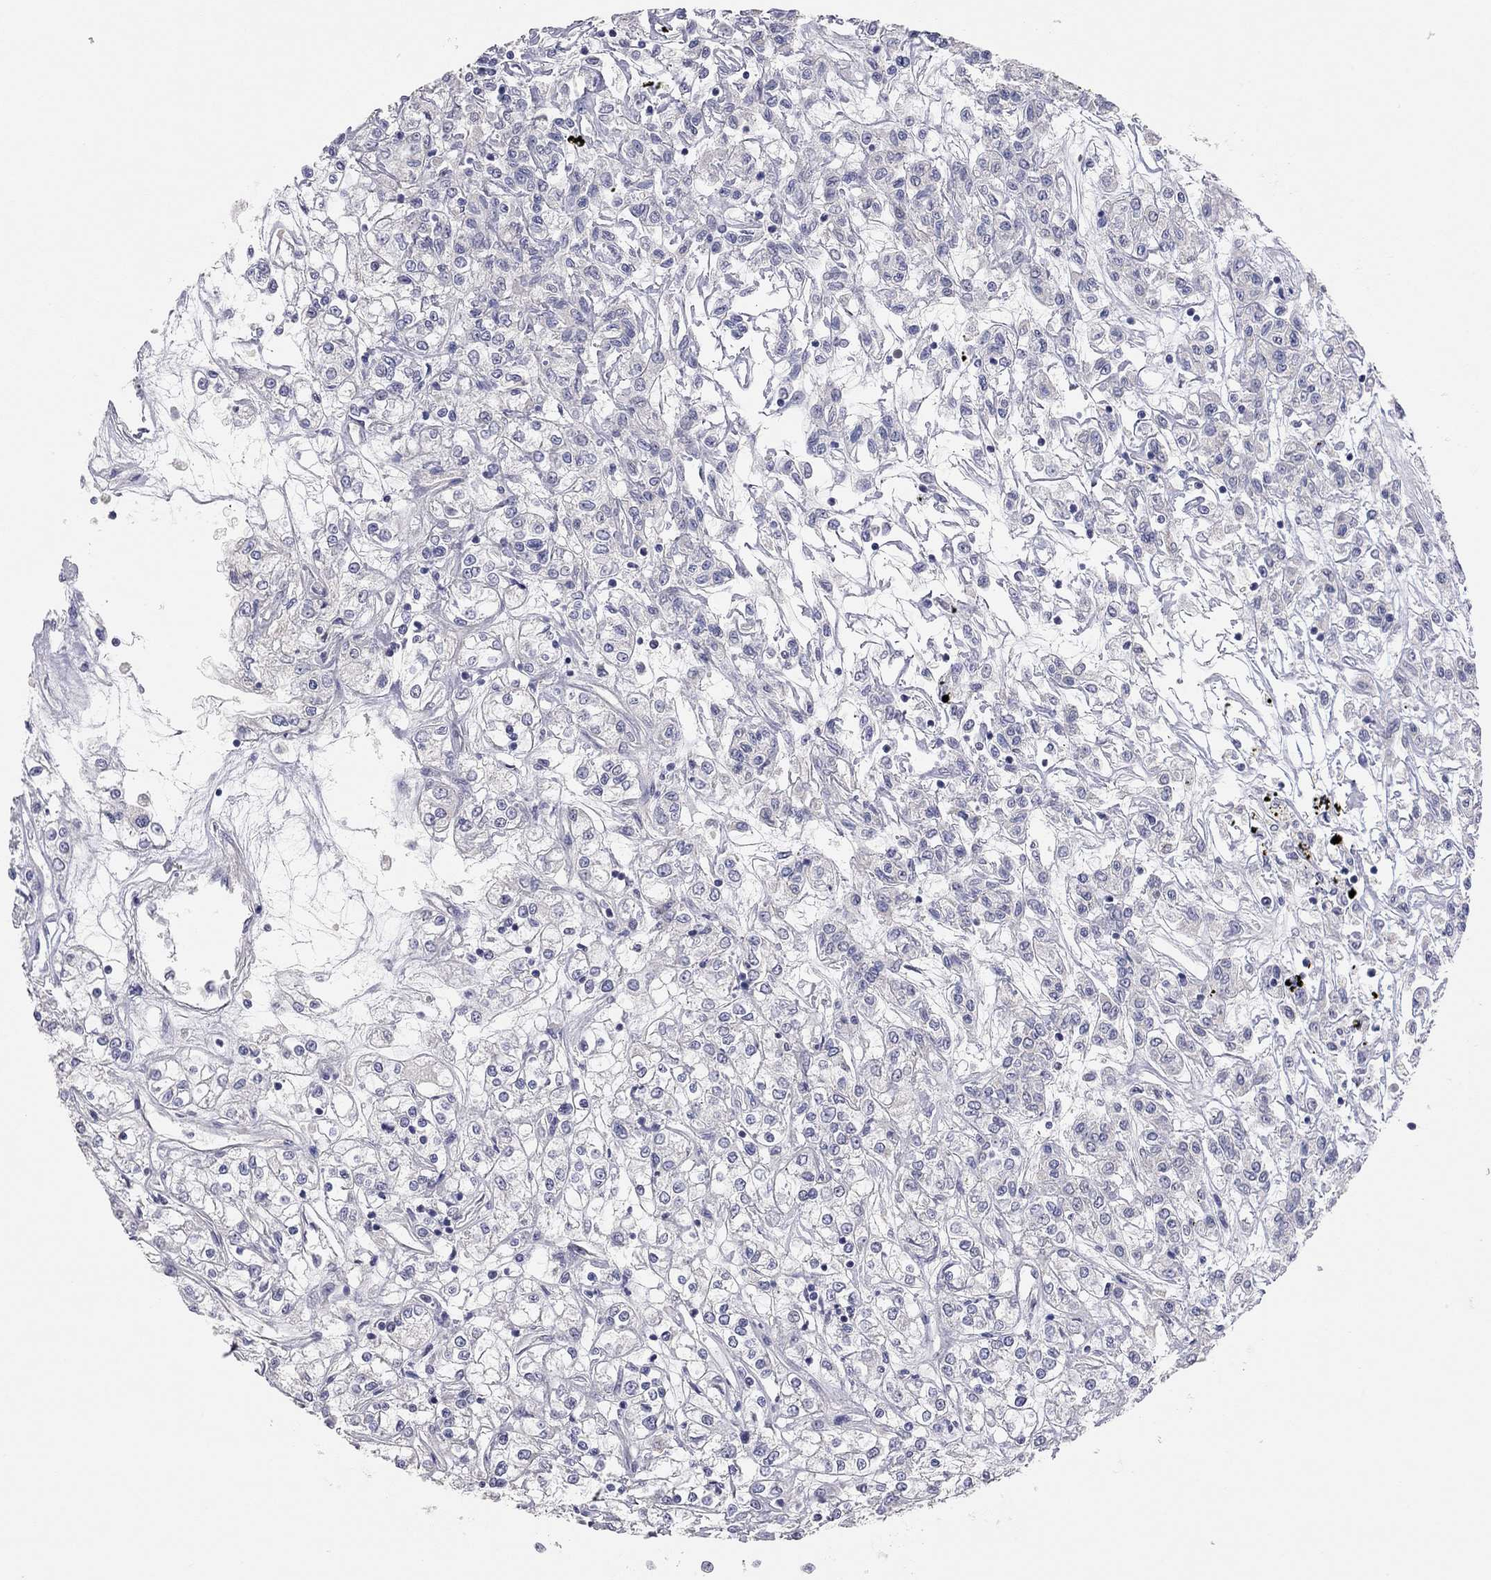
{"staining": {"intensity": "negative", "quantity": "none", "location": "none"}, "tissue": "renal cancer", "cell_type": "Tumor cells", "image_type": "cancer", "snomed": [{"axis": "morphology", "description": "Adenocarcinoma, NOS"}, {"axis": "topography", "description": "Kidney"}], "caption": "Image shows no significant protein expression in tumor cells of renal cancer (adenocarcinoma).", "gene": "KCNB1", "patient": {"sex": "female", "age": 59}}